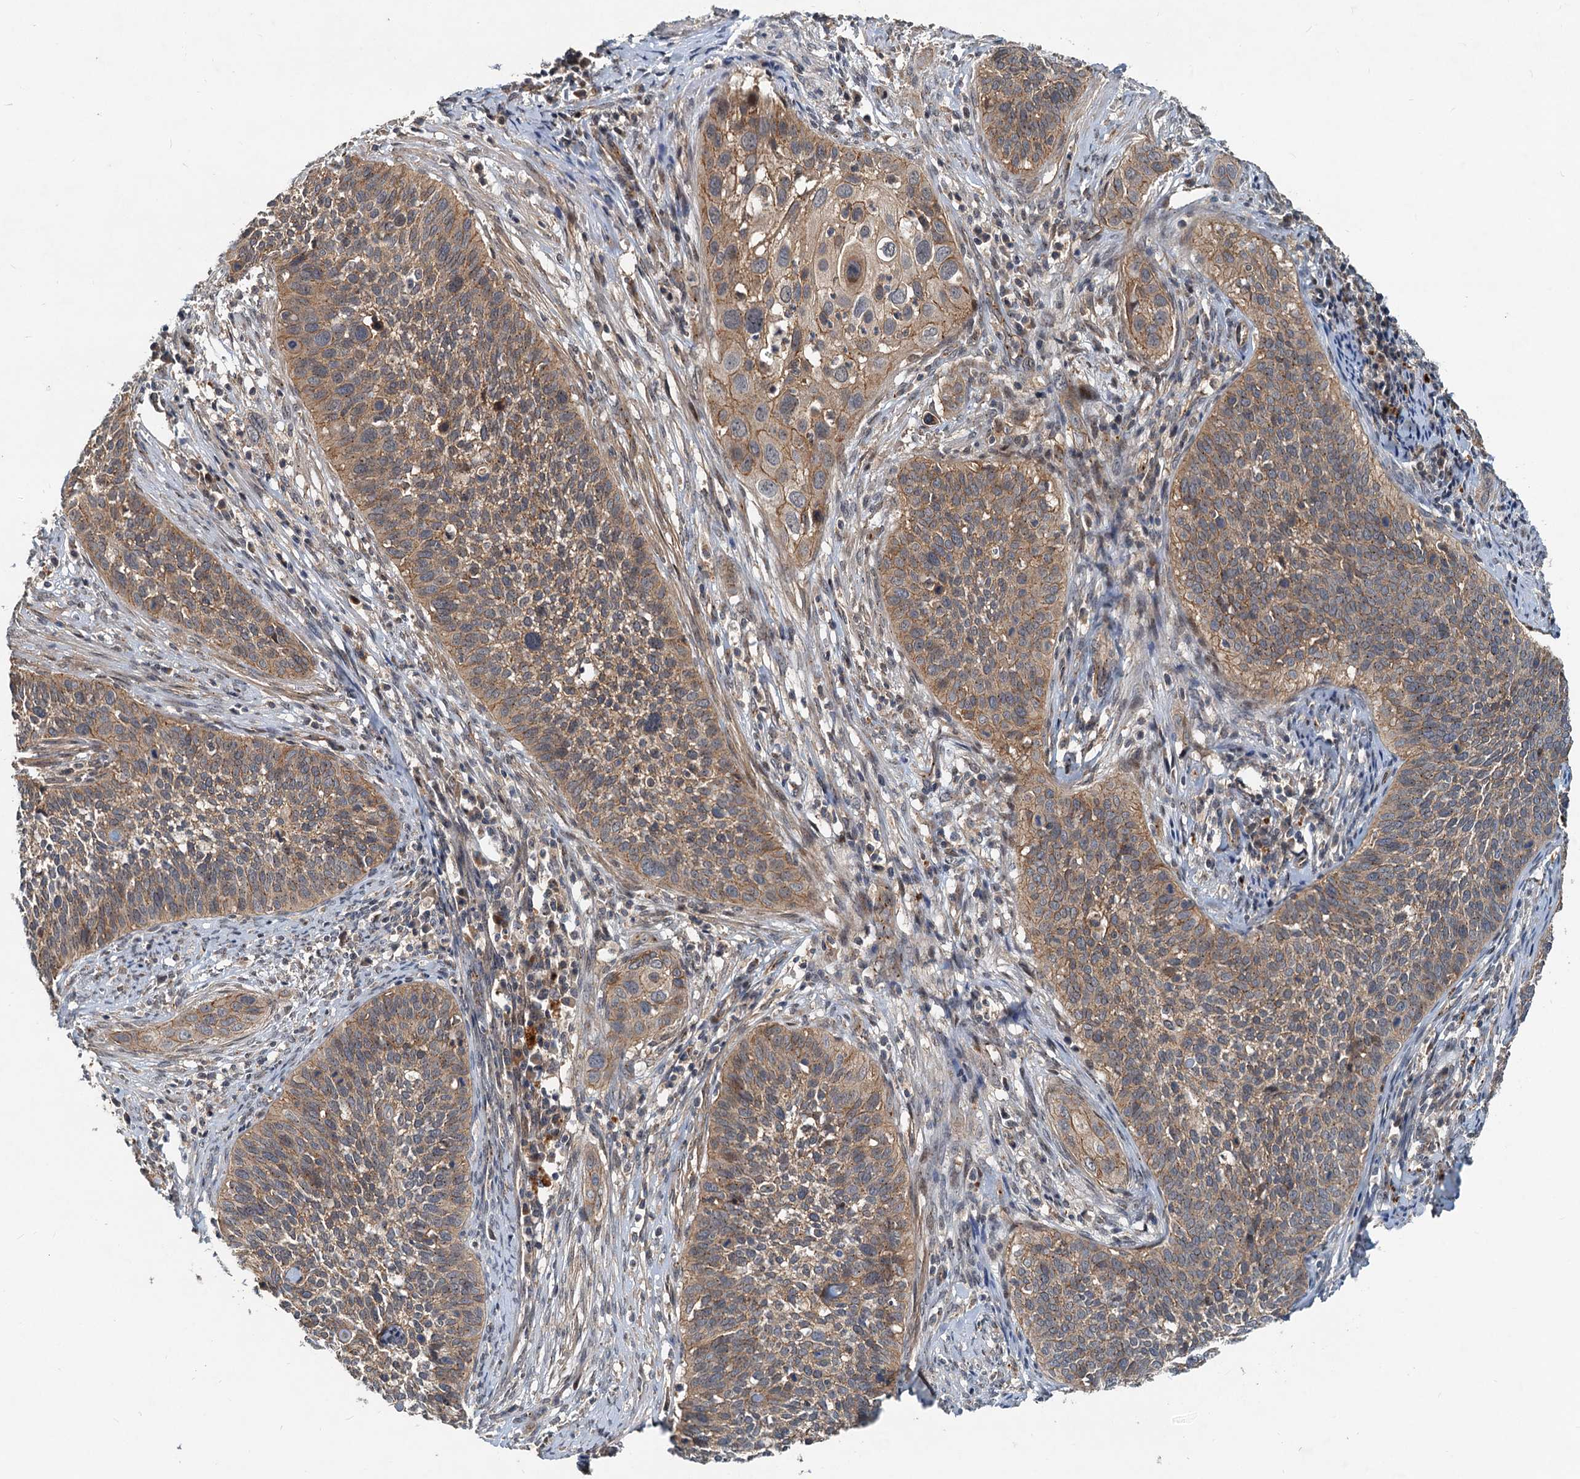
{"staining": {"intensity": "moderate", "quantity": ">75%", "location": "cytoplasmic/membranous"}, "tissue": "cervical cancer", "cell_type": "Tumor cells", "image_type": "cancer", "snomed": [{"axis": "morphology", "description": "Squamous cell carcinoma, NOS"}, {"axis": "topography", "description": "Cervix"}], "caption": "This micrograph displays immunohistochemistry (IHC) staining of human cervical cancer (squamous cell carcinoma), with medium moderate cytoplasmic/membranous positivity in approximately >75% of tumor cells.", "gene": "CEP68", "patient": {"sex": "female", "age": 34}}